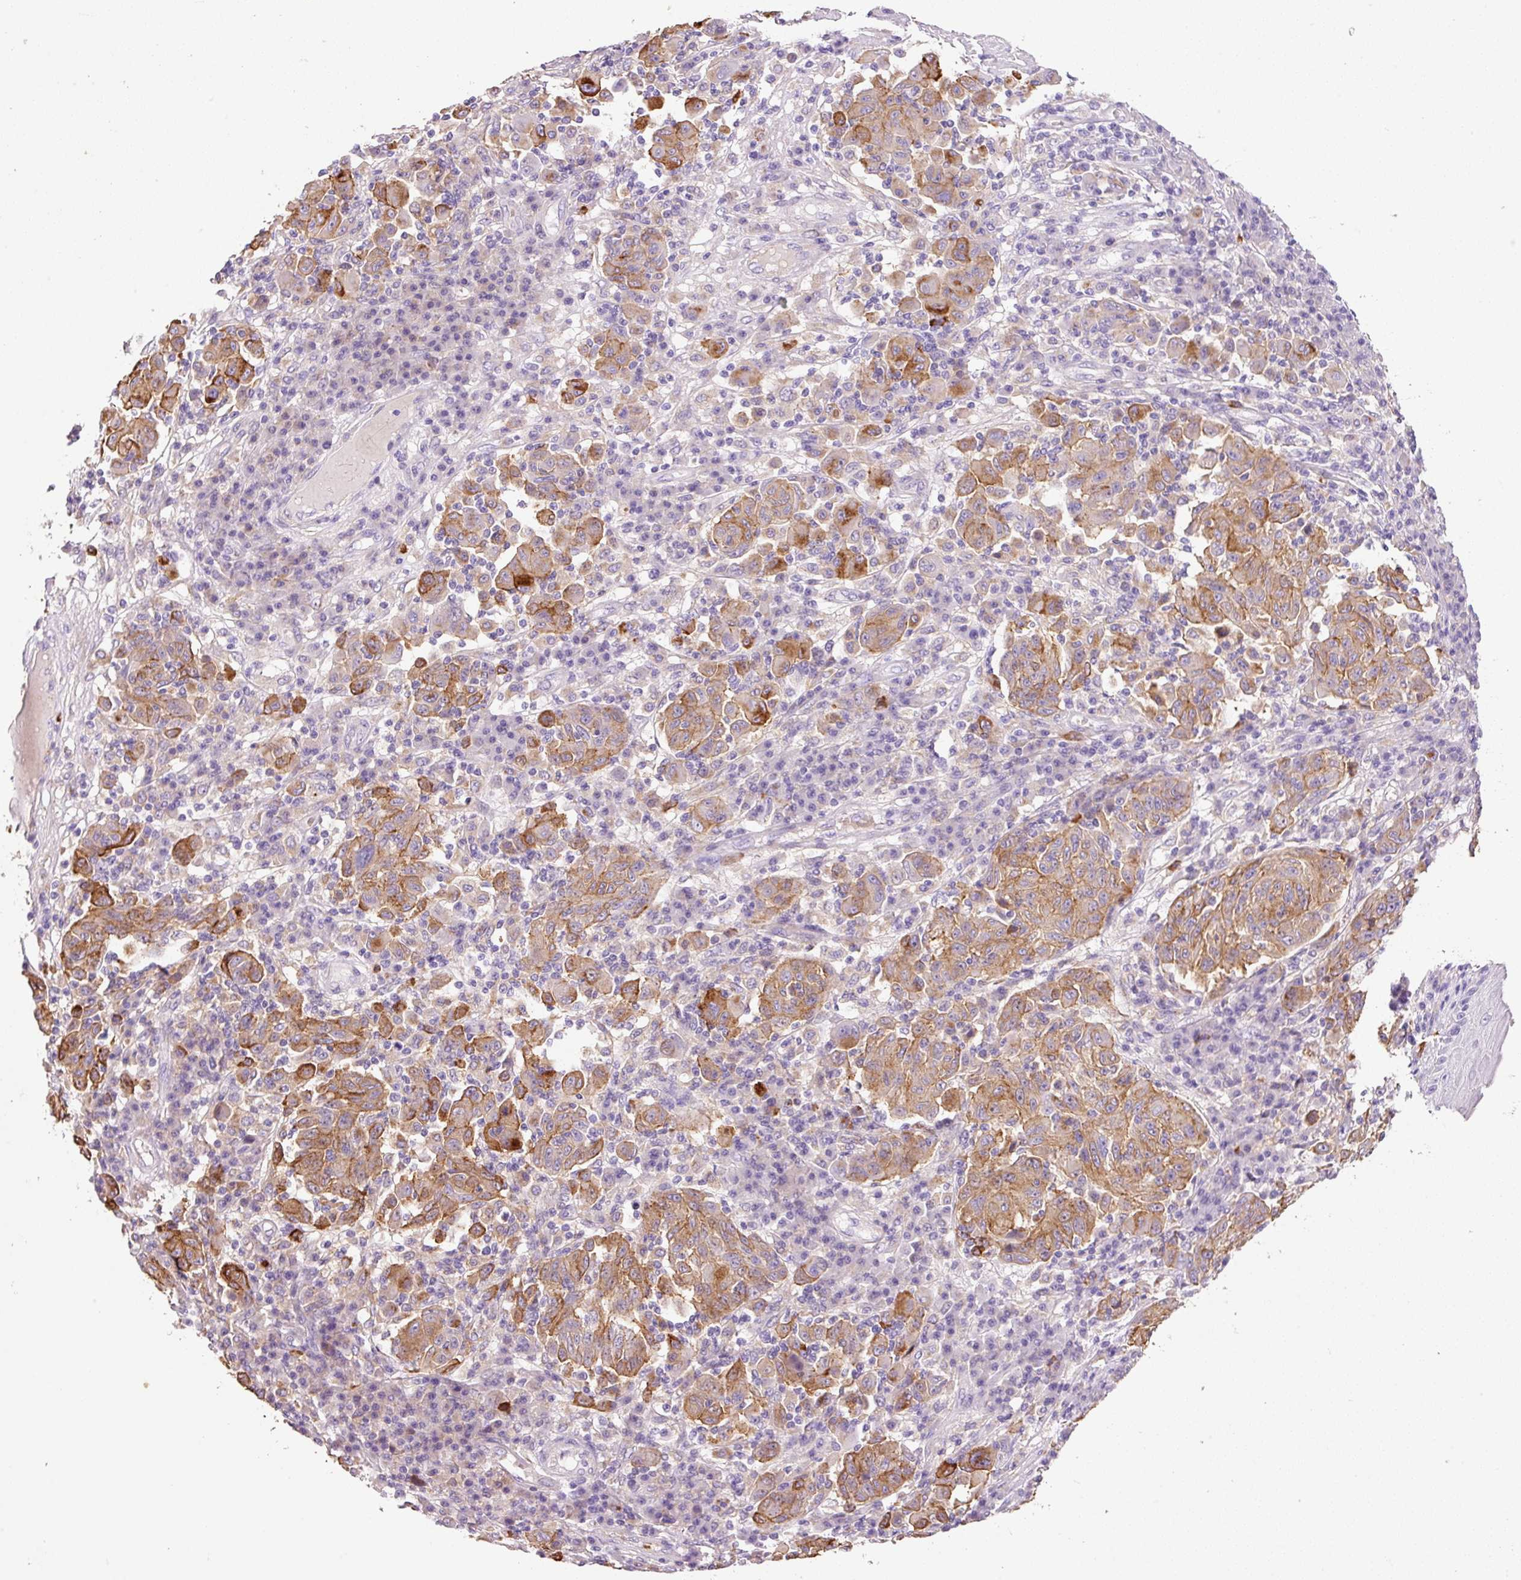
{"staining": {"intensity": "moderate", "quantity": ">75%", "location": "cytoplasmic/membranous"}, "tissue": "melanoma", "cell_type": "Tumor cells", "image_type": "cancer", "snomed": [{"axis": "morphology", "description": "Malignant melanoma, NOS"}, {"axis": "topography", "description": "Skin"}], "caption": "There is medium levels of moderate cytoplasmic/membranous expression in tumor cells of melanoma, as demonstrated by immunohistochemical staining (brown color).", "gene": "TMC8", "patient": {"sex": "male", "age": 53}}